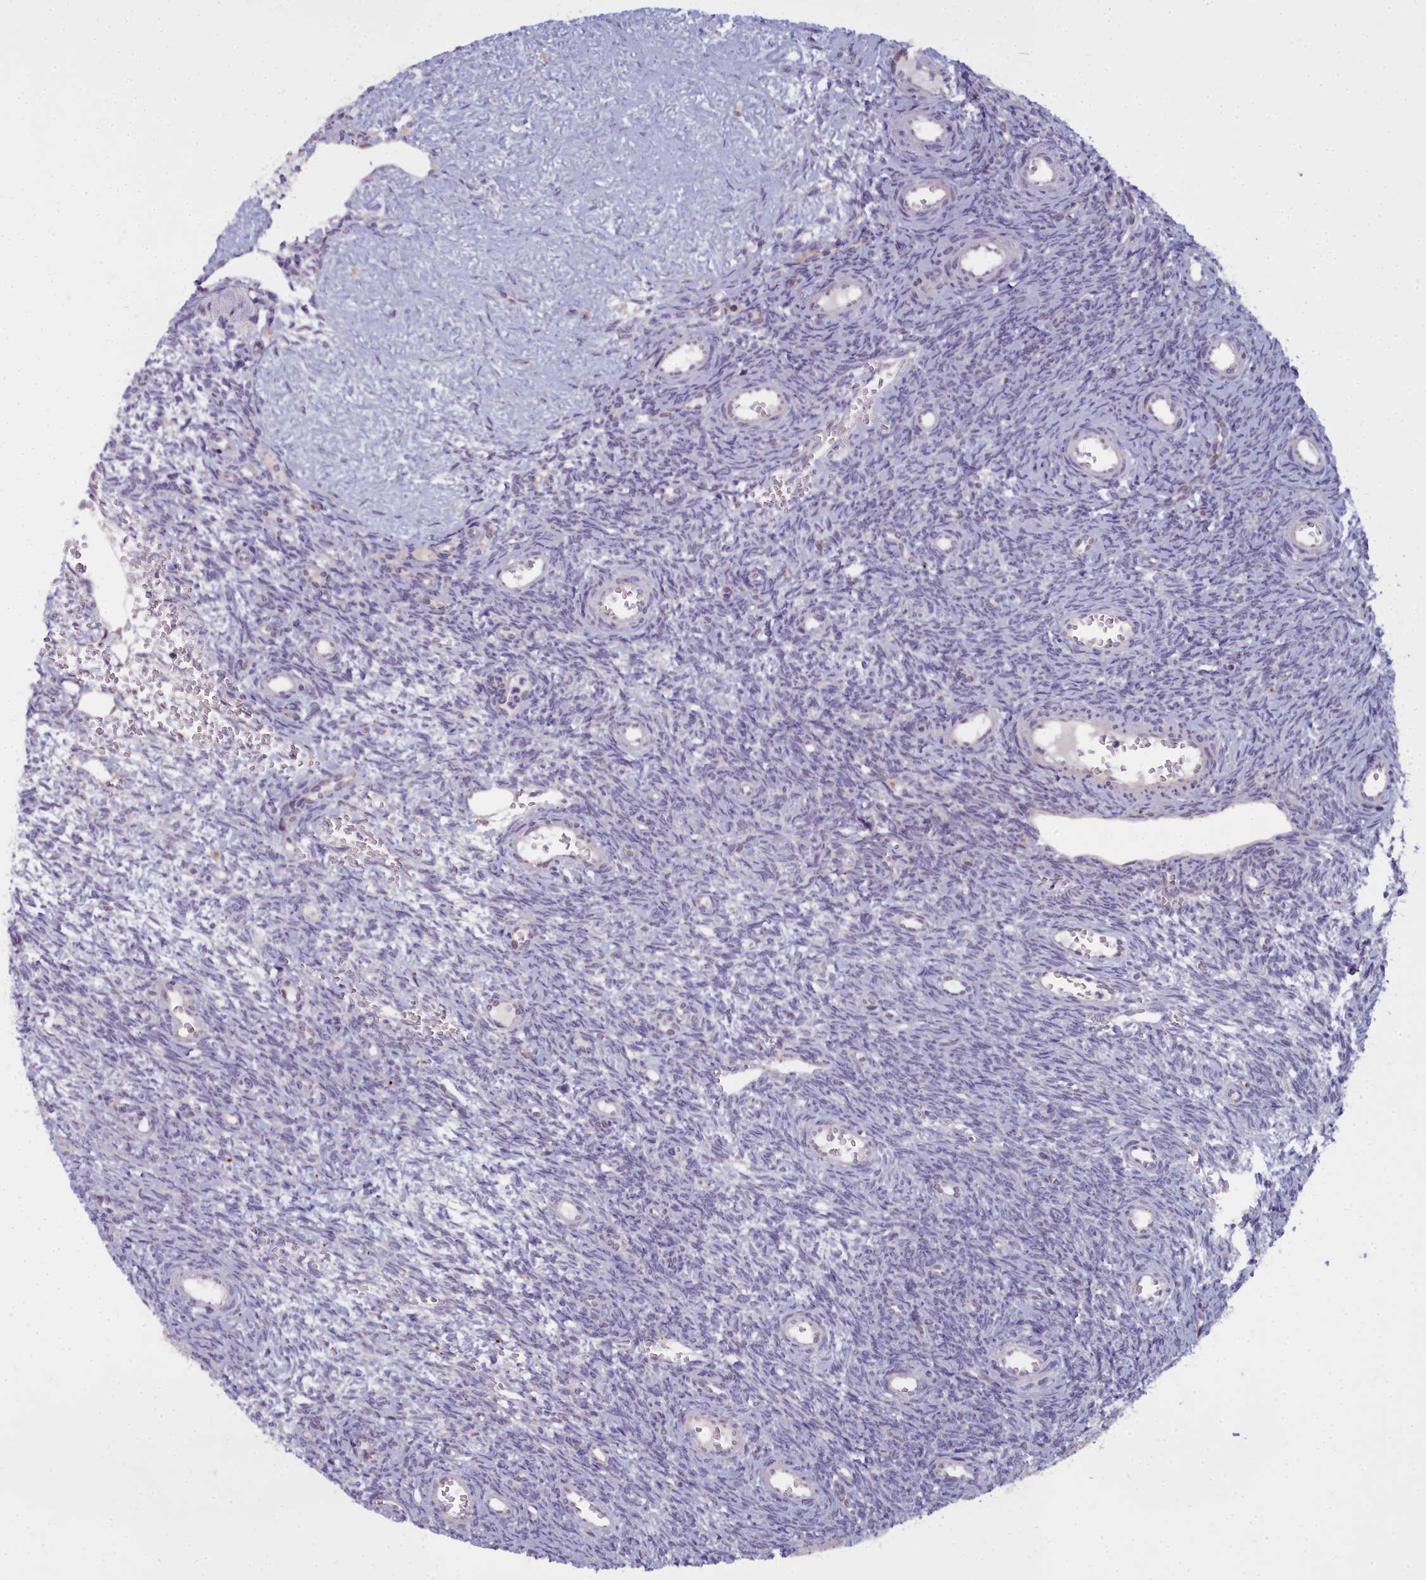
{"staining": {"intensity": "moderate", "quantity": "<25%", "location": "cytoplasmic/membranous"}, "tissue": "ovary", "cell_type": "Follicle cells", "image_type": "normal", "snomed": [{"axis": "morphology", "description": "Normal tissue, NOS"}, {"axis": "topography", "description": "Ovary"}], "caption": "Immunohistochemistry of normal ovary shows low levels of moderate cytoplasmic/membranous staining in approximately <25% of follicle cells.", "gene": "WDPCP", "patient": {"sex": "female", "age": 39}}